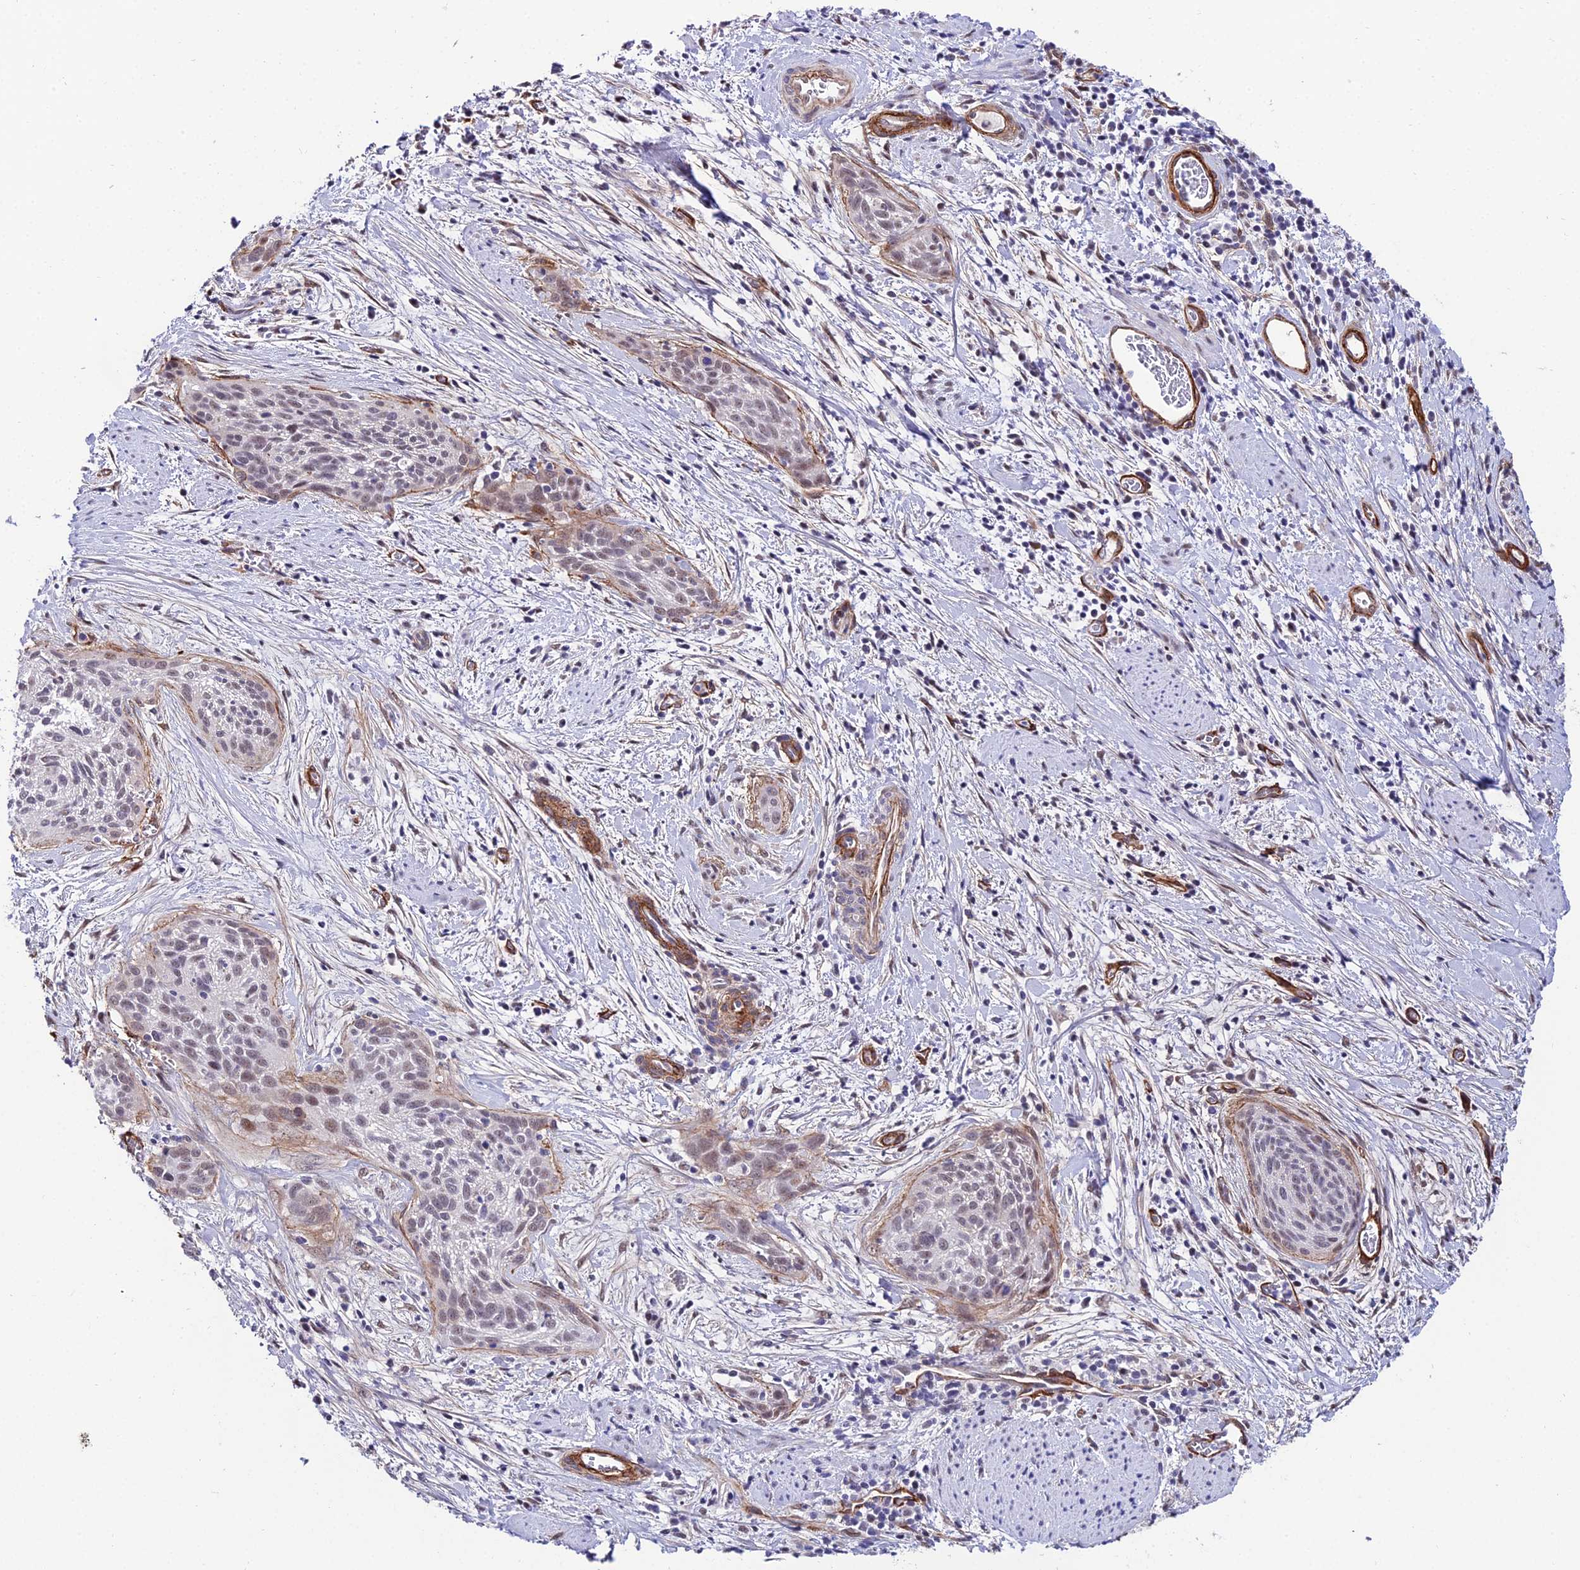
{"staining": {"intensity": "moderate", "quantity": "<25%", "location": "nuclear"}, "tissue": "cervical cancer", "cell_type": "Tumor cells", "image_type": "cancer", "snomed": [{"axis": "morphology", "description": "Squamous cell carcinoma, NOS"}, {"axis": "topography", "description": "Cervix"}], "caption": "Approximately <25% of tumor cells in human cervical cancer display moderate nuclear protein staining as visualized by brown immunohistochemical staining.", "gene": "SYT15", "patient": {"sex": "female", "age": 55}}